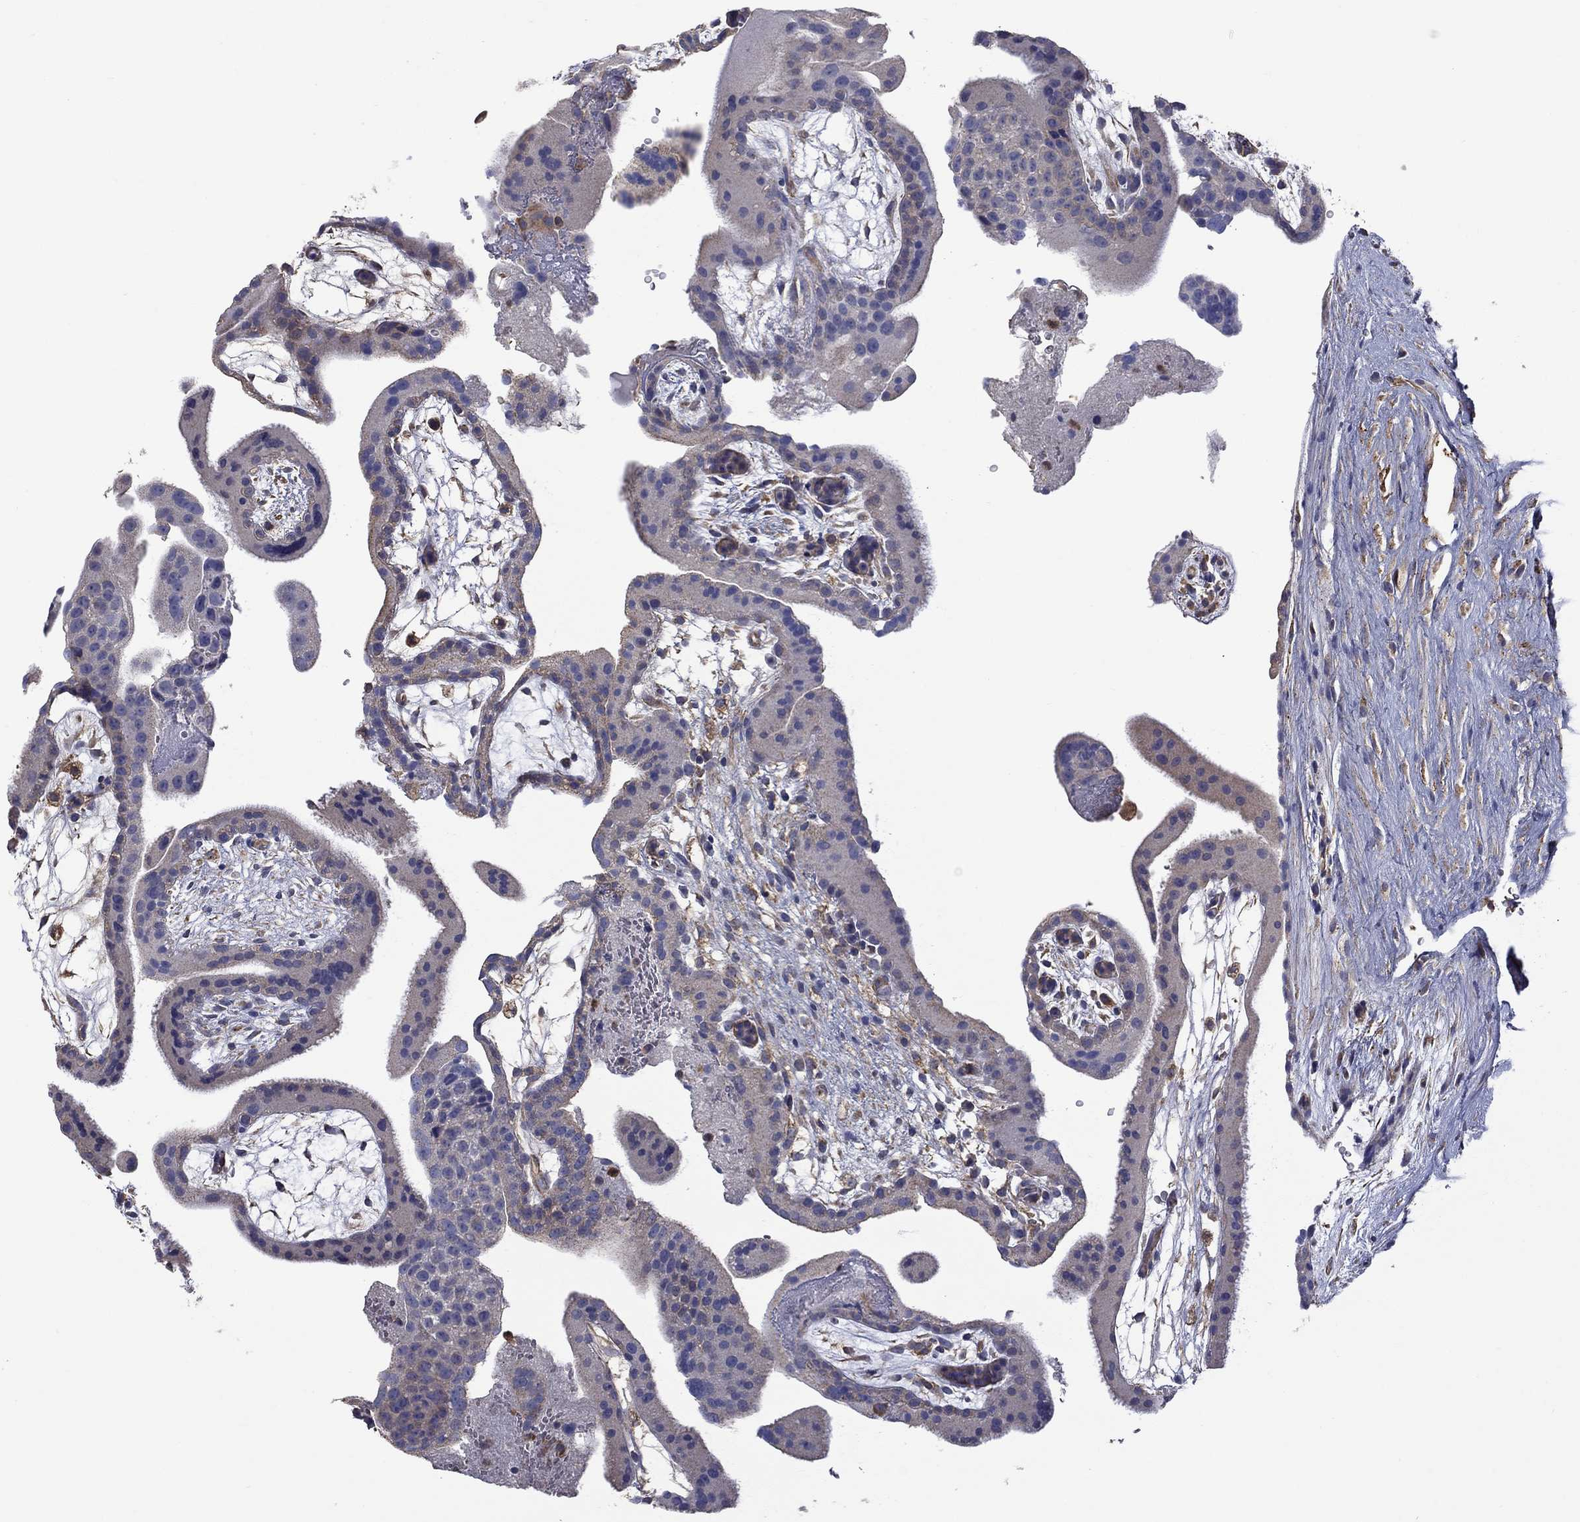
{"staining": {"intensity": "weak", "quantity": "<25%", "location": "cytoplasmic/membranous"}, "tissue": "placenta", "cell_type": "Trophoblastic cells", "image_type": "normal", "snomed": [{"axis": "morphology", "description": "Normal tissue, NOS"}, {"axis": "topography", "description": "Placenta"}], "caption": "Human placenta stained for a protein using IHC exhibits no staining in trophoblastic cells.", "gene": "CAMKK2", "patient": {"sex": "female", "age": 19}}